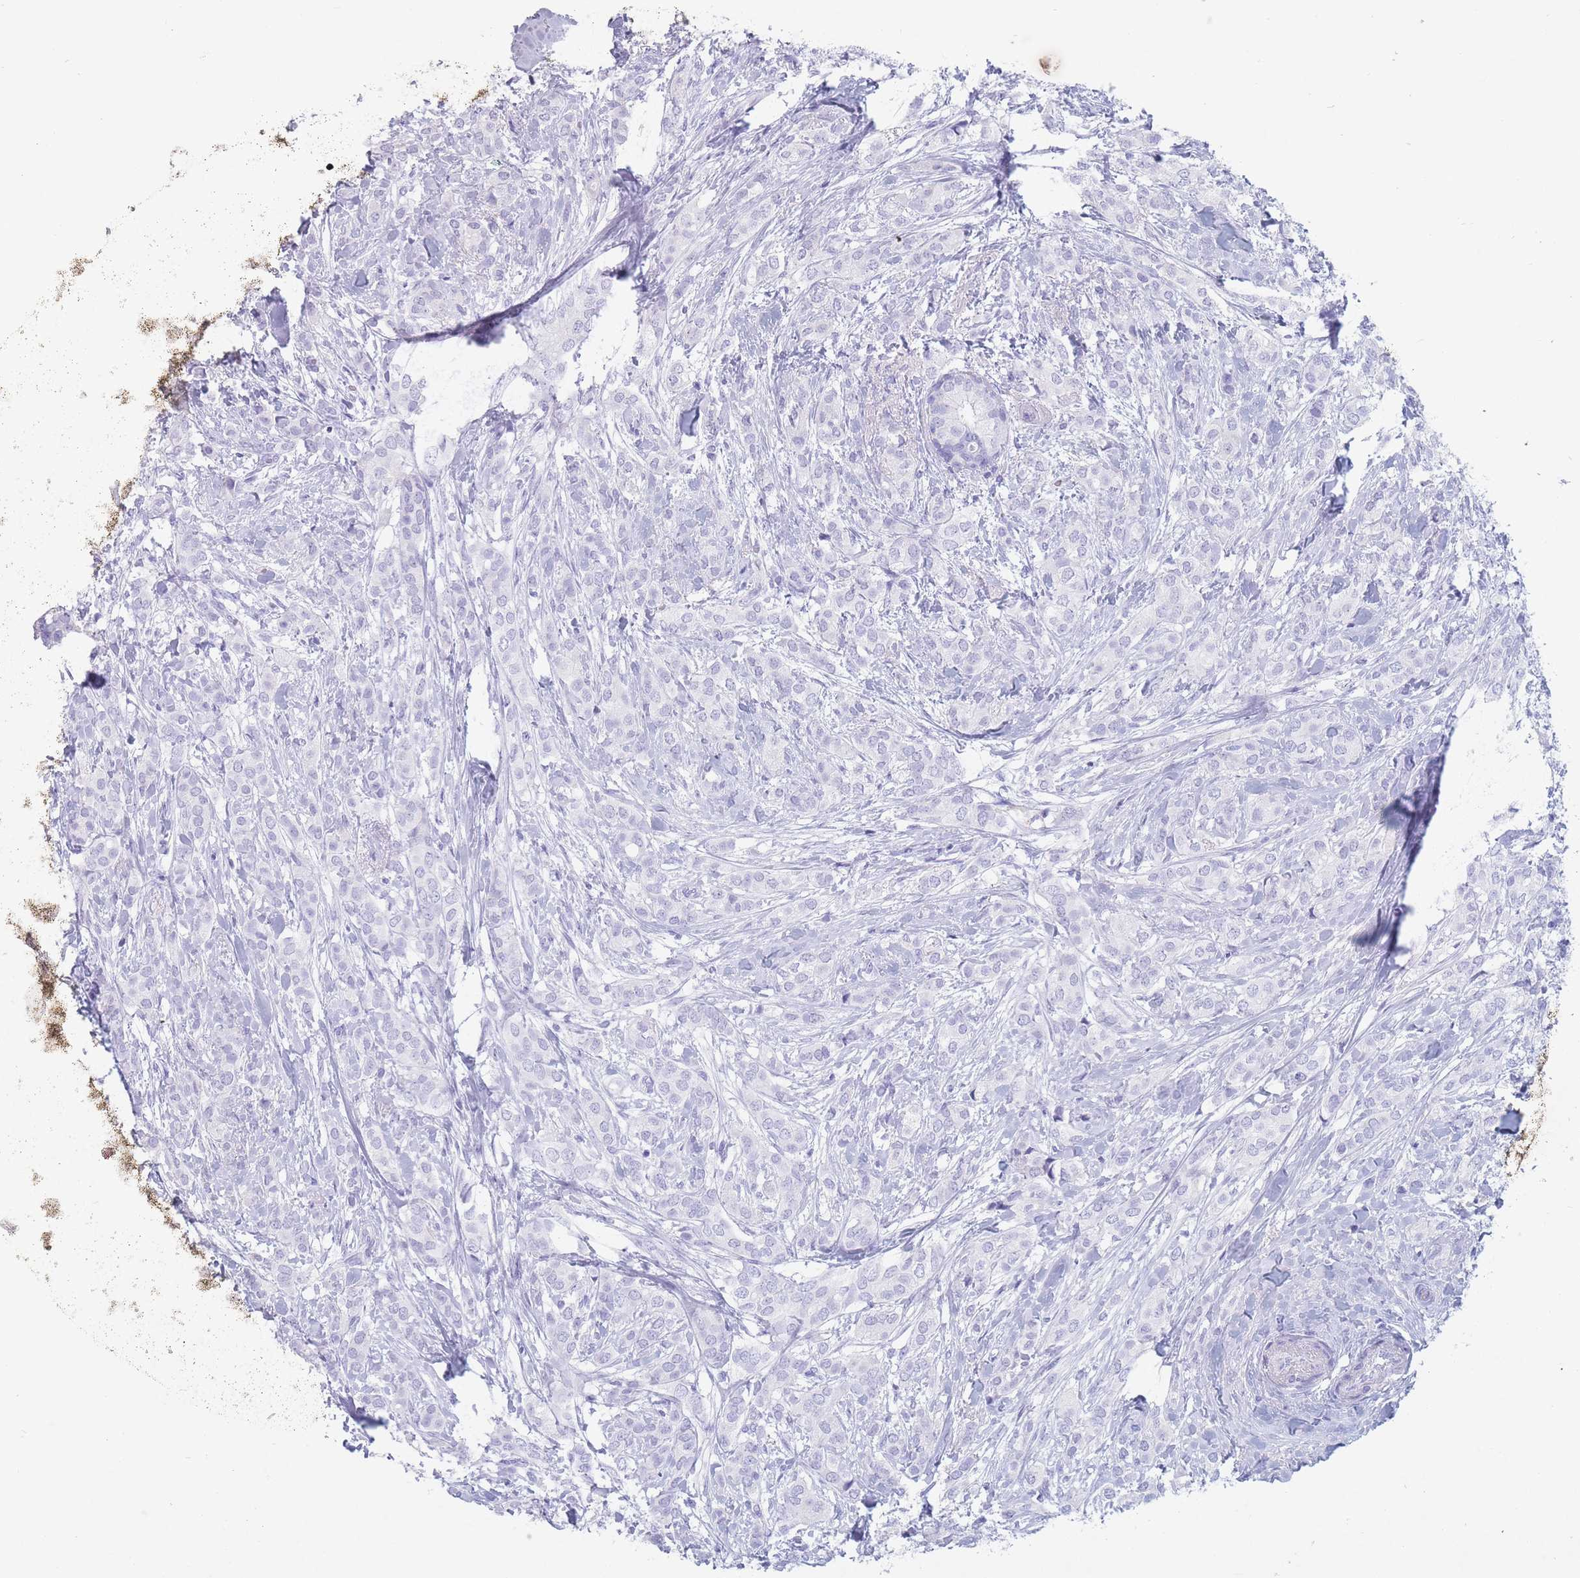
{"staining": {"intensity": "negative", "quantity": "none", "location": "none"}, "tissue": "breast cancer", "cell_type": "Tumor cells", "image_type": "cancer", "snomed": [{"axis": "morphology", "description": "Duct carcinoma"}, {"axis": "topography", "description": "Breast"}], "caption": "DAB immunohistochemical staining of breast intraductal carcinoma demonstrates no significant positivity in tumor cells.", "gene": "ST3GAL5", "patient": {"sex": "female", "age": 73}}